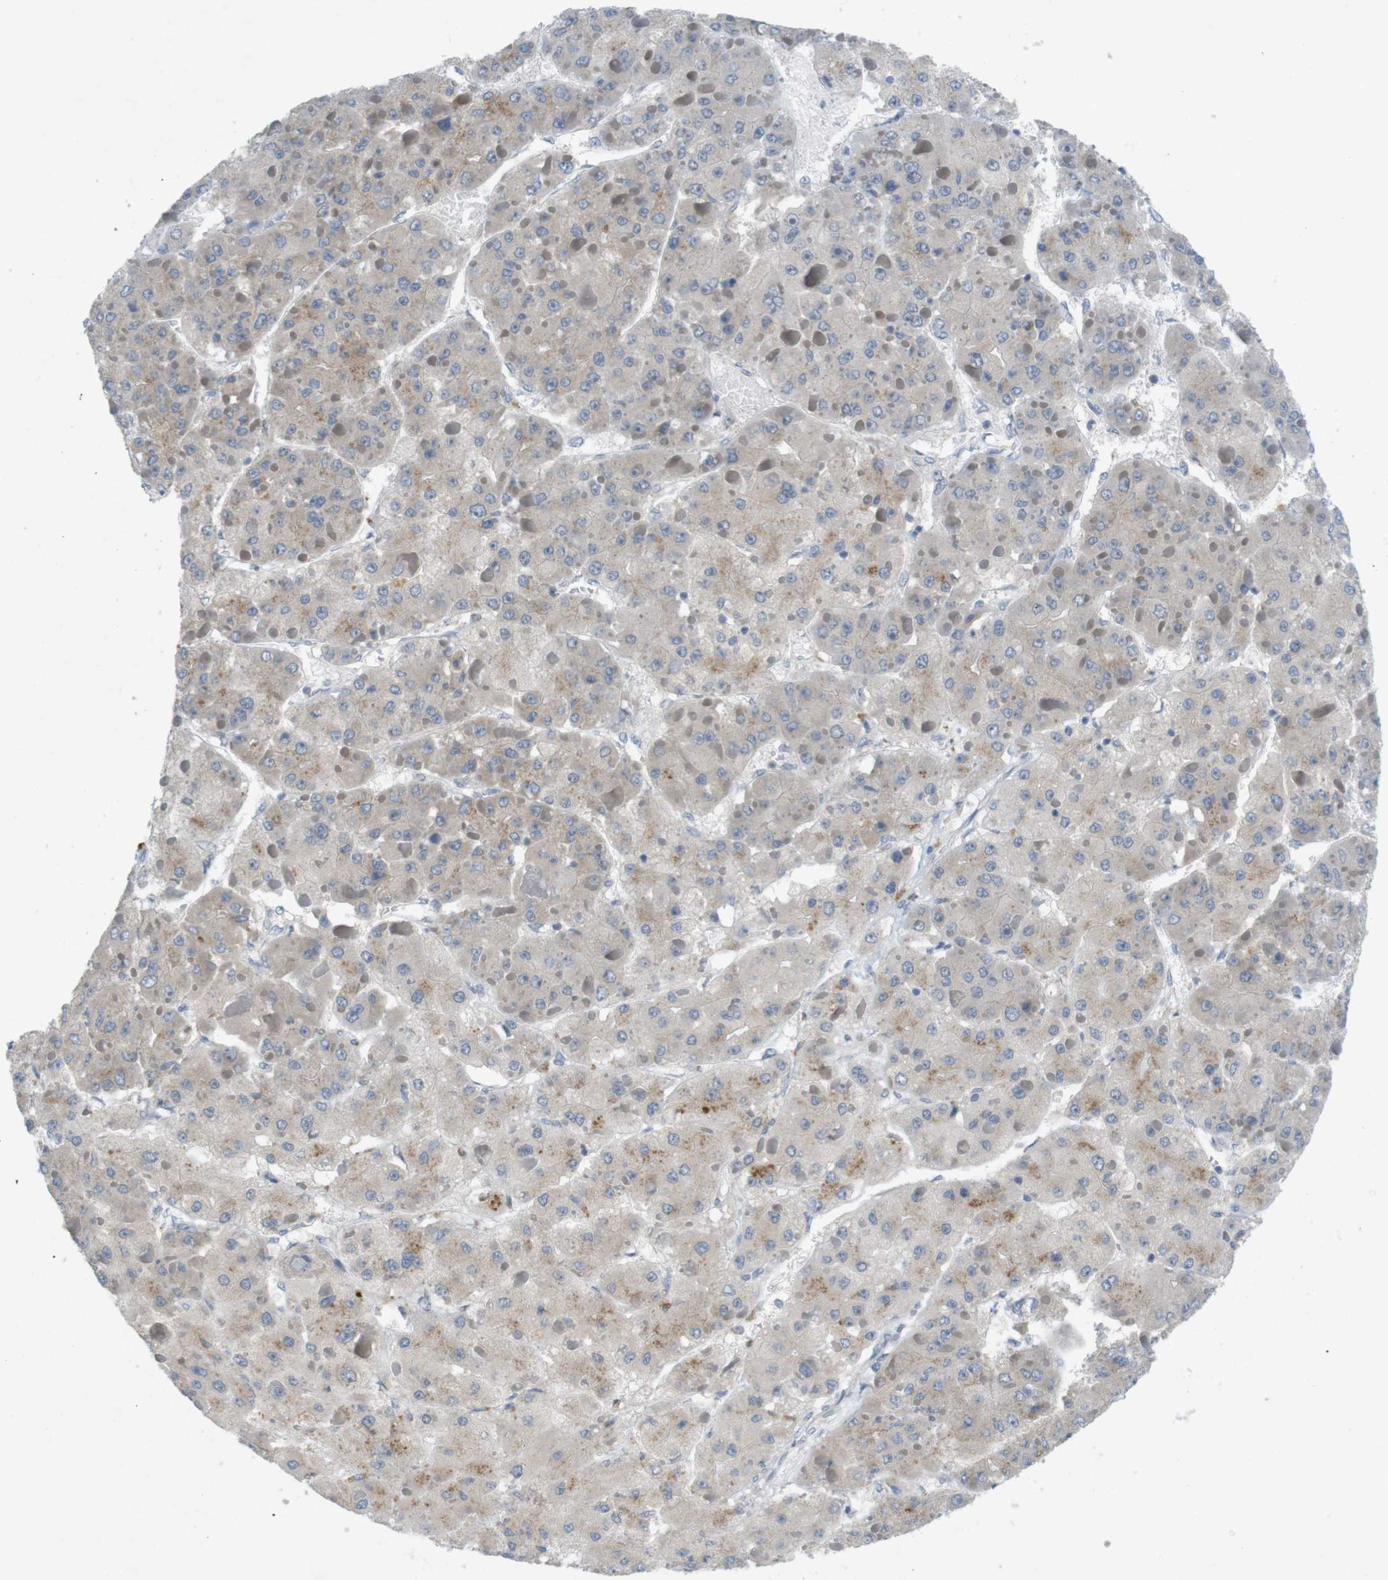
{"staining": {"intensity": "moderate", "quantity": "25%-75%", "location": "cytoplasmic/membranous"}, "tissue": "liver cancer", "cell_type": "Tumor cells", "image_type": "cancer", "snomed": [{"axis": "morphology", "description": "Carcinoma, Hepatocellular, NOS"}, {"axis": "topography", "description": "Liver"}], "caption": "High-magnification brightfield microscopy of liver cancer (hepatocellular carcinoma) stained with DAB (brown) and counterstained with hematoxylin (blue). tumor cells exhibit moderate cytoplasmic/membranous expression is identified in approximately25%-75% of cells. The protein of interest is shown in brown color, while the nuclei are stained blue.", "gene": "YIPF3", "patient": {"sex": "female", "age": 73}}